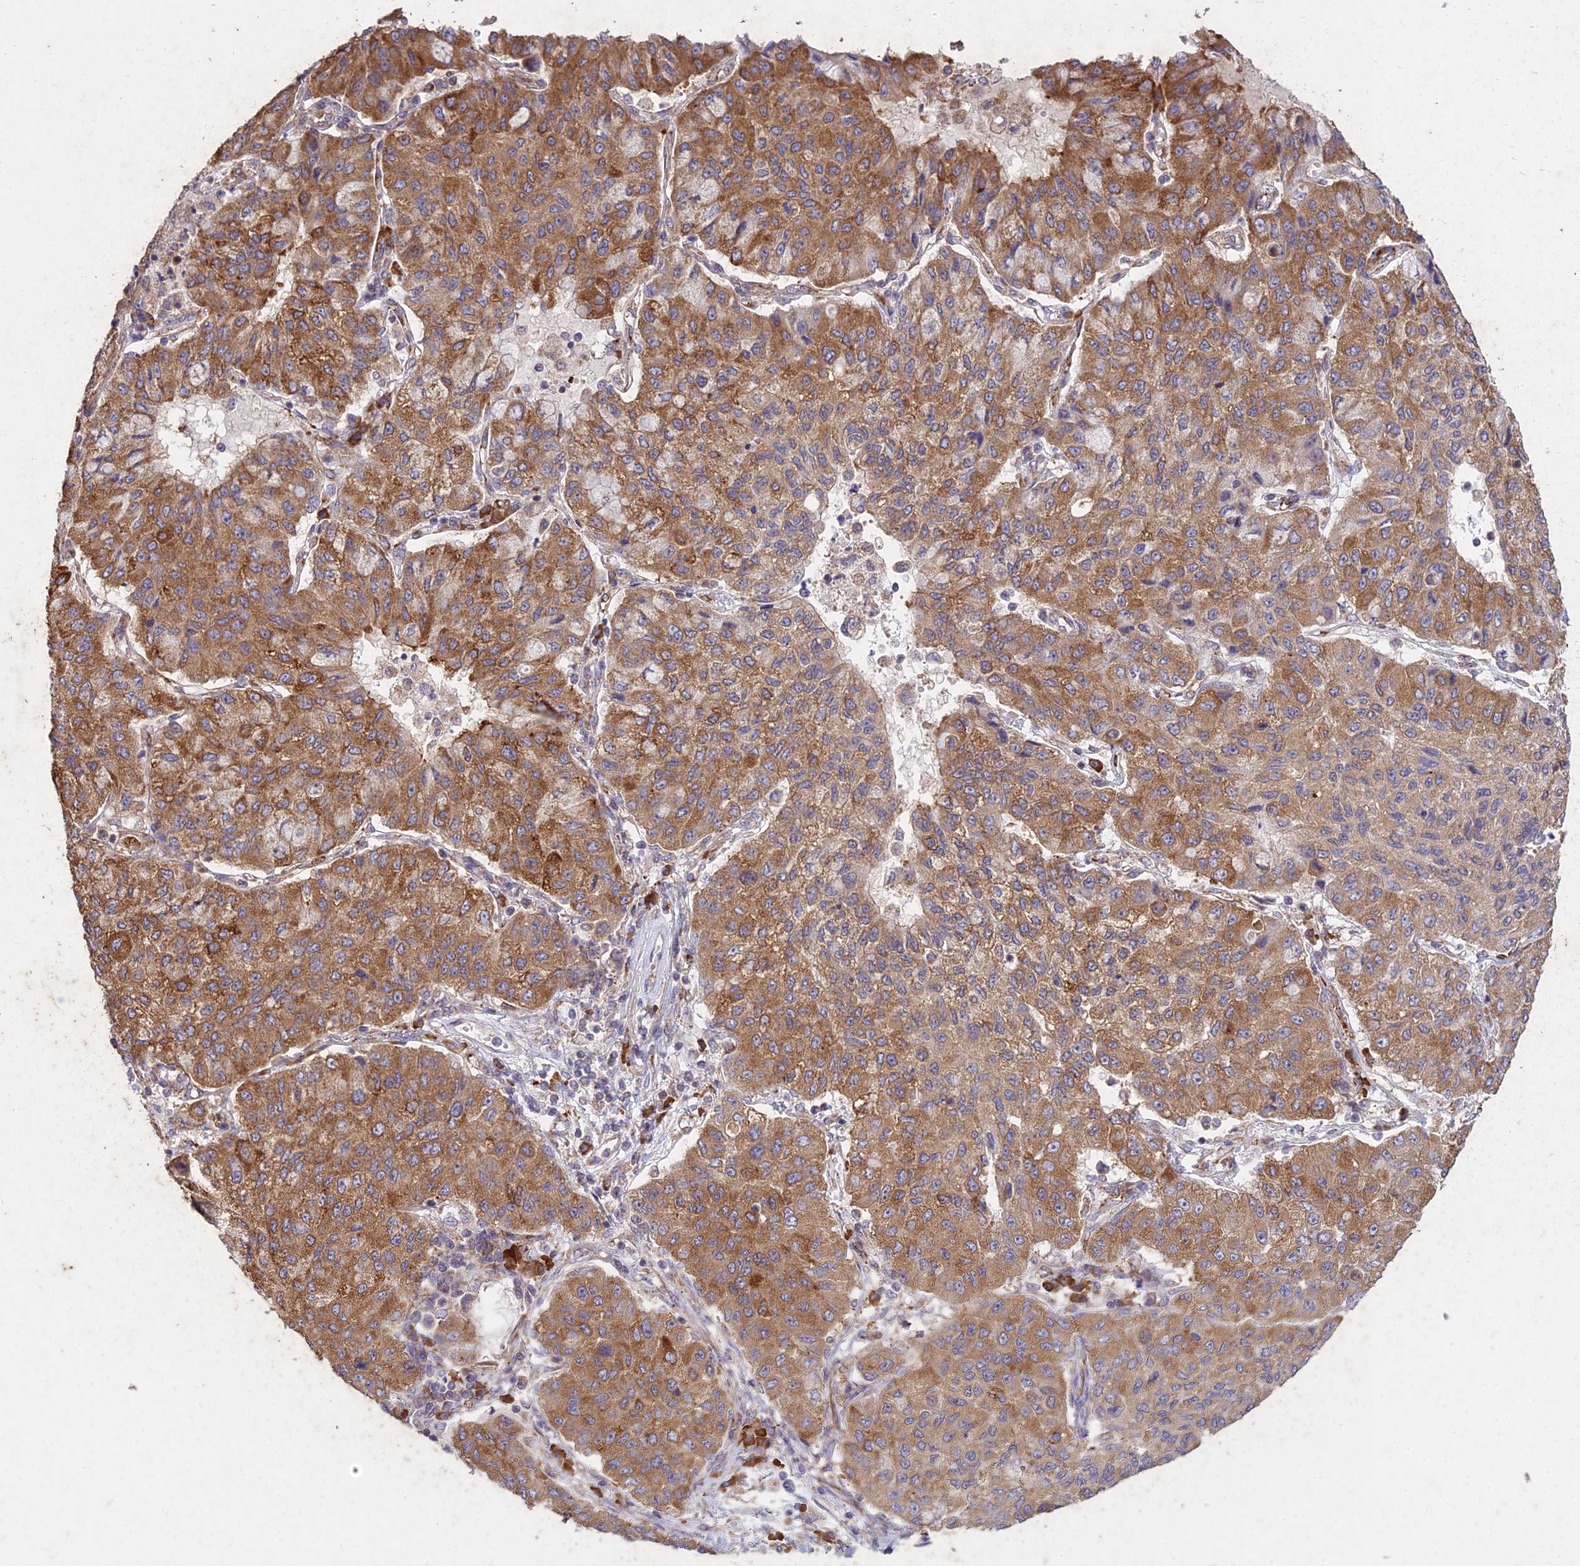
{"staining": {"intensity": "moderate", "quantity": ">75%", "location": "cytoplasmic/membranous"}, "tissue": "lung cancer", "cell_type": "Tumor cells", "image_type": "cancer", "snomed": [{"axis": "morphology", "description": "Squamous cell carcinoma, NOS"}, {"axis": "topography", "description": "Lung"}], "caption": "Protein staining exhibits moderate cytoplasmic/membranous expression in approximately >75% of tumor cells in lung squamous cell carcinoma.", "gene": "NXNL2", "patient": {"sex": "male", "age": 74}}